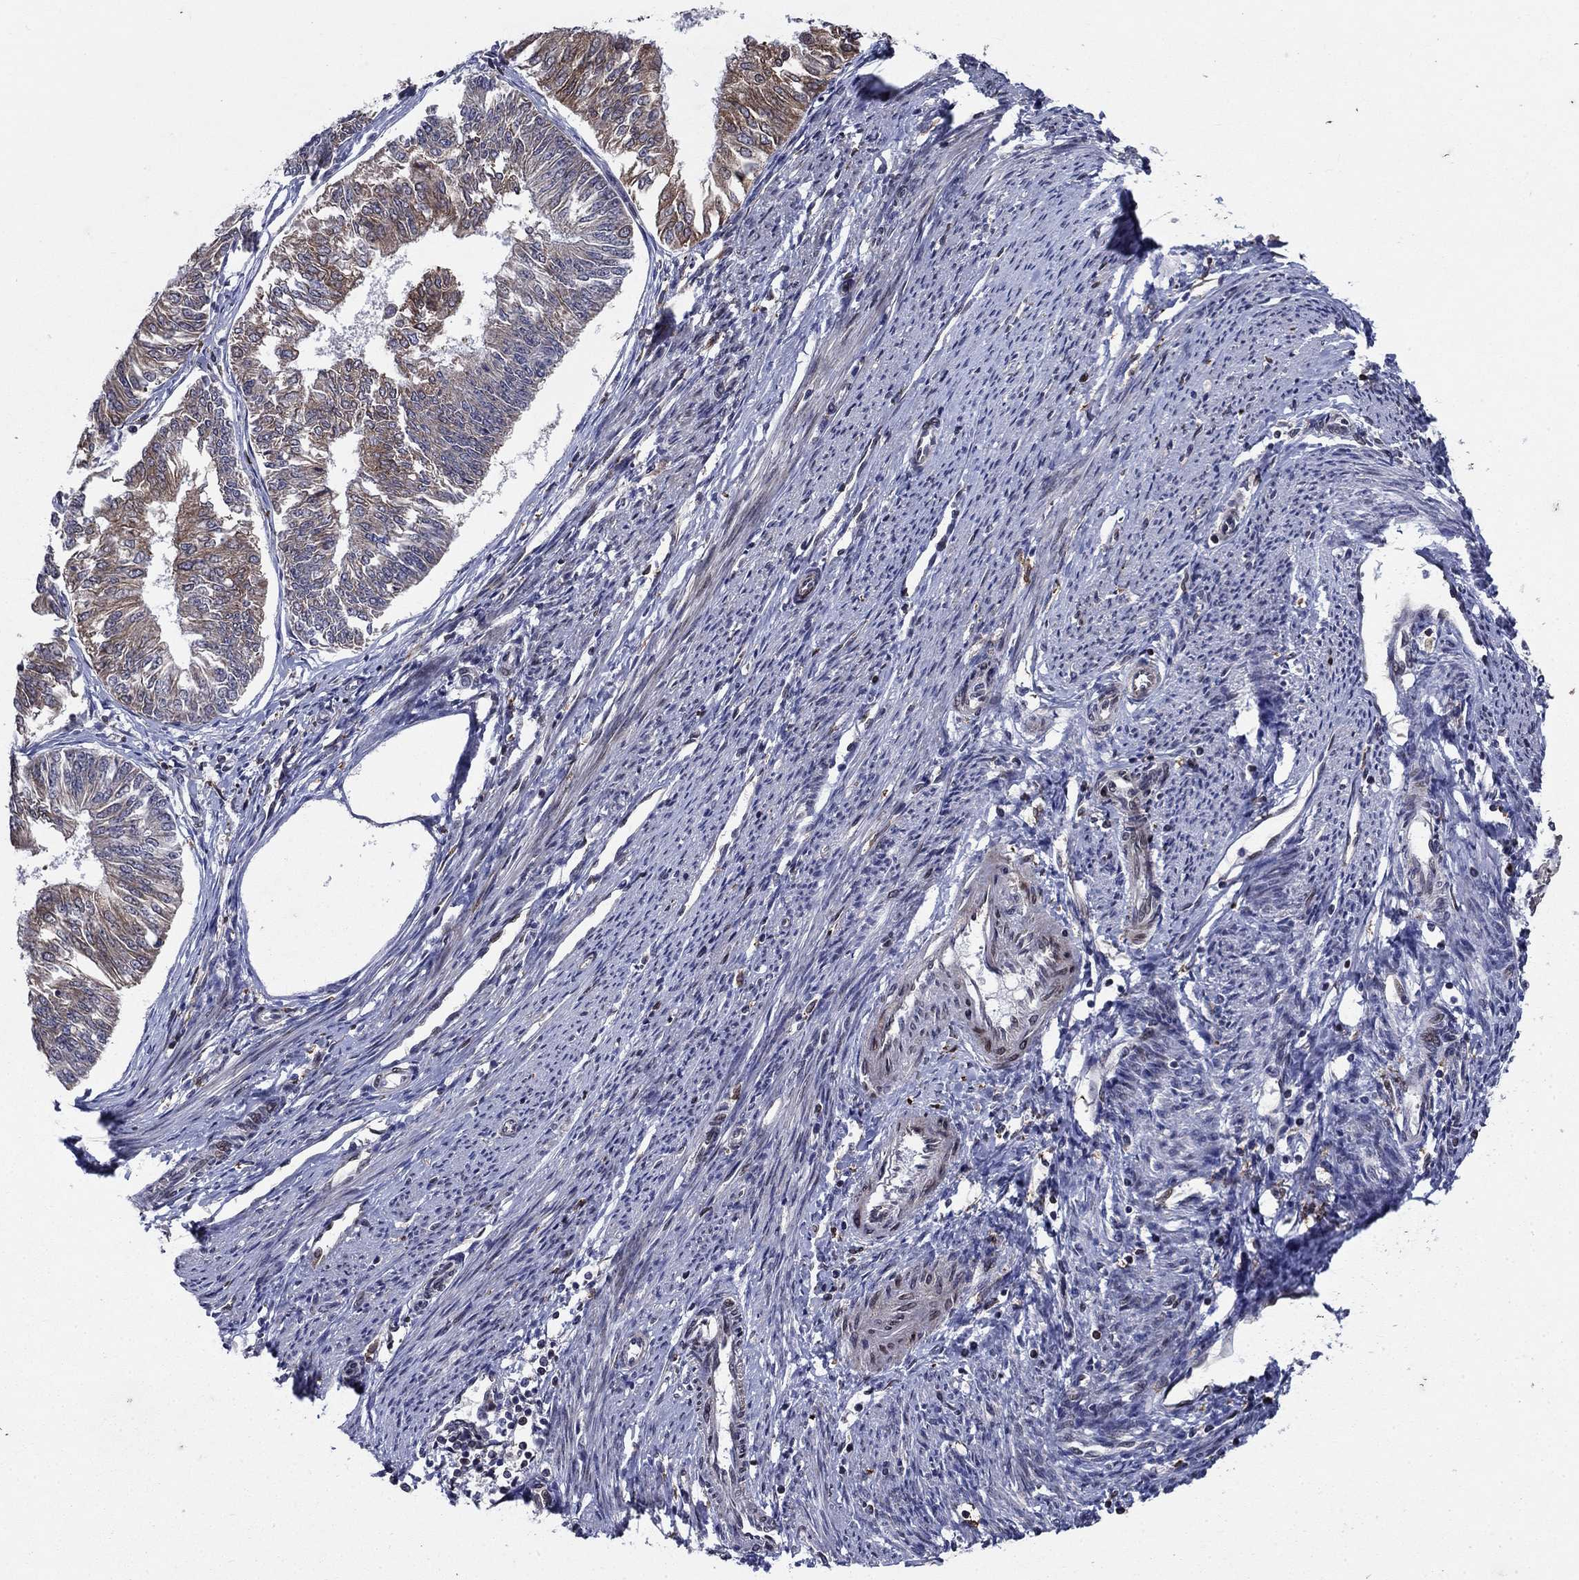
{"staining": {"intensity": "moderate", "quantity": "25%-75%", "location": "cytoplasmic/membranous"}, "tissue": "endometrial cancer", "cell_type": "Tumor cells", "image_type": "cancer", "snomed": [{"axis": "morphology", "description": "Adenocarcinoma, NOS"}, {"axis": "topography", "description": "Endometrium"}], "caption": "Adenocarcinoma (endometrial) stained for a protein shows moderate cytoplasmic/membranous positivity in tumor cells. The protein of interest is shown in brown color, while the nuclei are stained blue.", "gene": "DHRS7", "patient": {"sex": "female", "age": 58}}